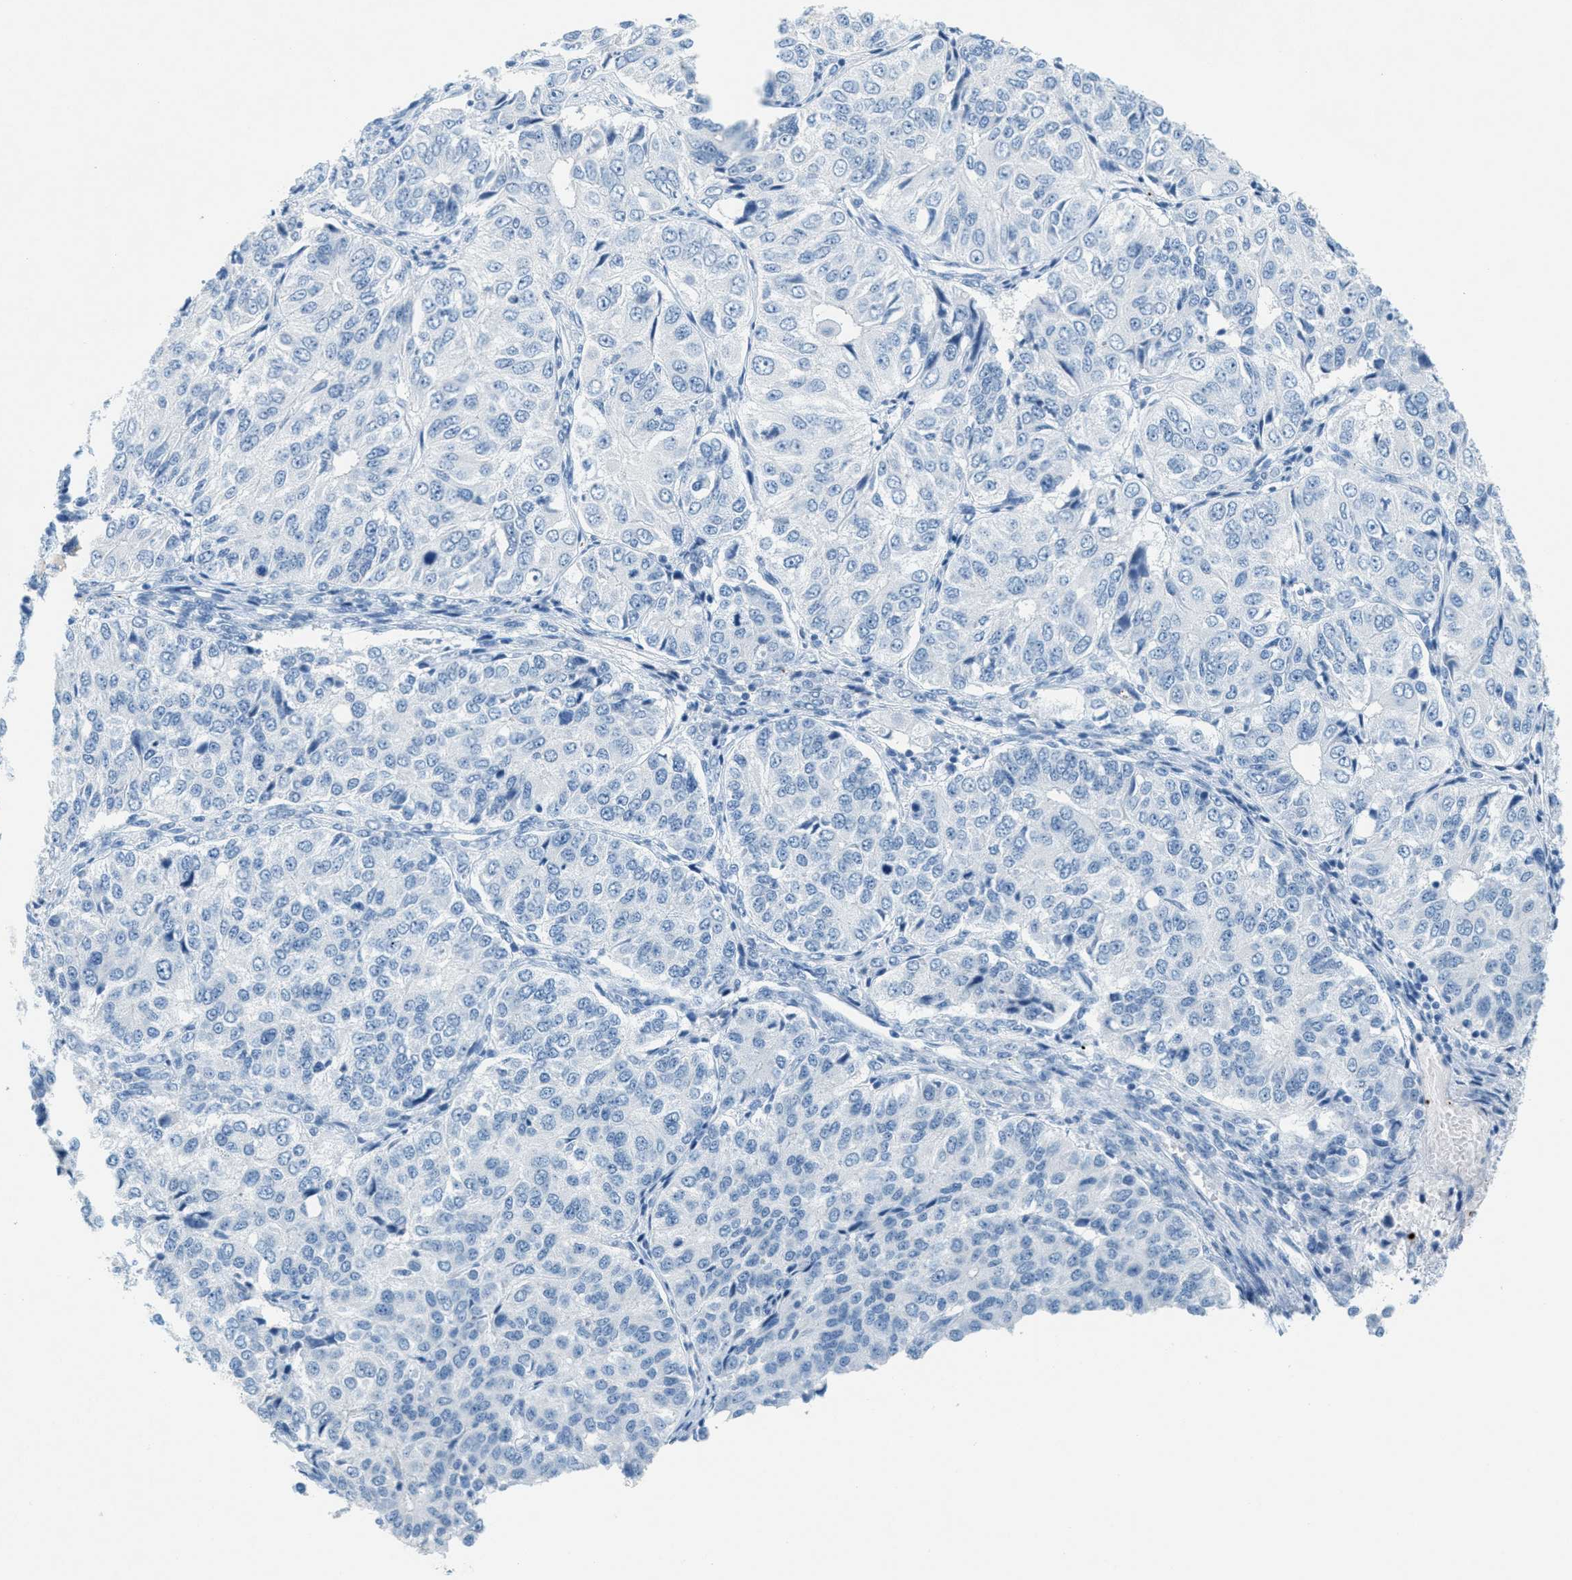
{"staining": {"intensity": "negative", "quantity": "none", "location": "none"}, "tissue": "ovarian cancer", "cell_type": "Tumor cells", "image_type": "cancer", "snomed": [{"axis": "morphology", "description": "Carcinoma, endometroid"}, {"axis": "topography", "description": "Ovary"}], "caption": "A histopathology image of ovarian cancer (endometroid carcinoma) stained for a protein demonstrates no brown staining in tumor cells.", "gene": "PPBP", "patient": {"sex": "female", "age": 51}}